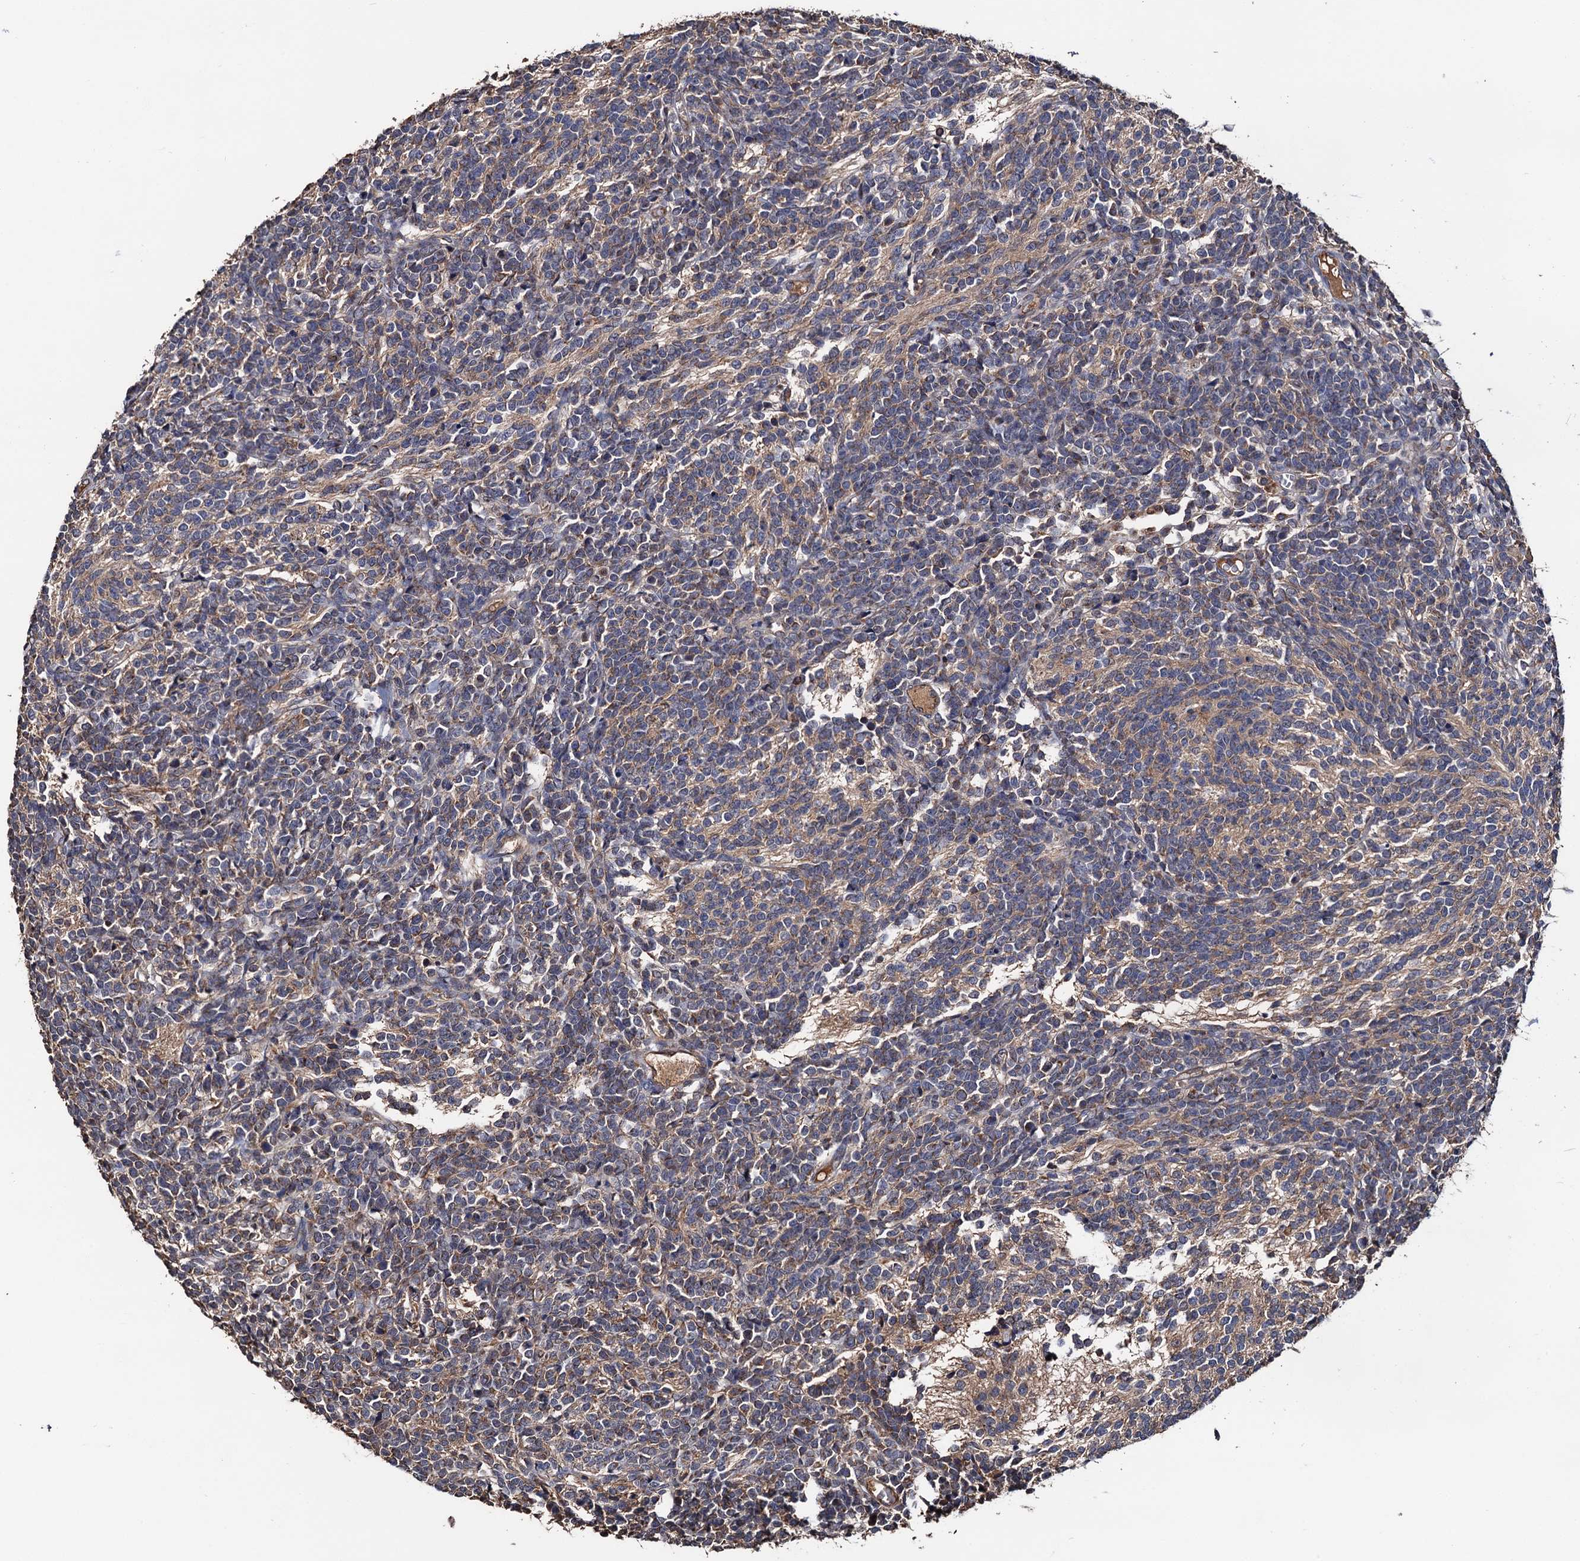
{"staining": {"intensity": "moderate", "quantity": "25%-75%", "location": "cytoplasmic/membranous"}, "tissue": "glioma", "cell_type": "Tumor cells", "image_type": "cancer", "snomed": [{"axis": "morphology", "description": "Glioma, malignant, Low grade"}, {"axis": "topography", "description": "Brain"}], "caption": "Glioma was stained to show a protein in brown. There is medium levels of moderate cytoplasmic/membranous expression in about 25%-75% of tumor cells. The staining is performed using DAB brown chromogen to label protein expression. The nuclei are counter-stained blue using hematoxylin.", "gene": "RGS11", "patient": {"sex": "female", "age": 1}}